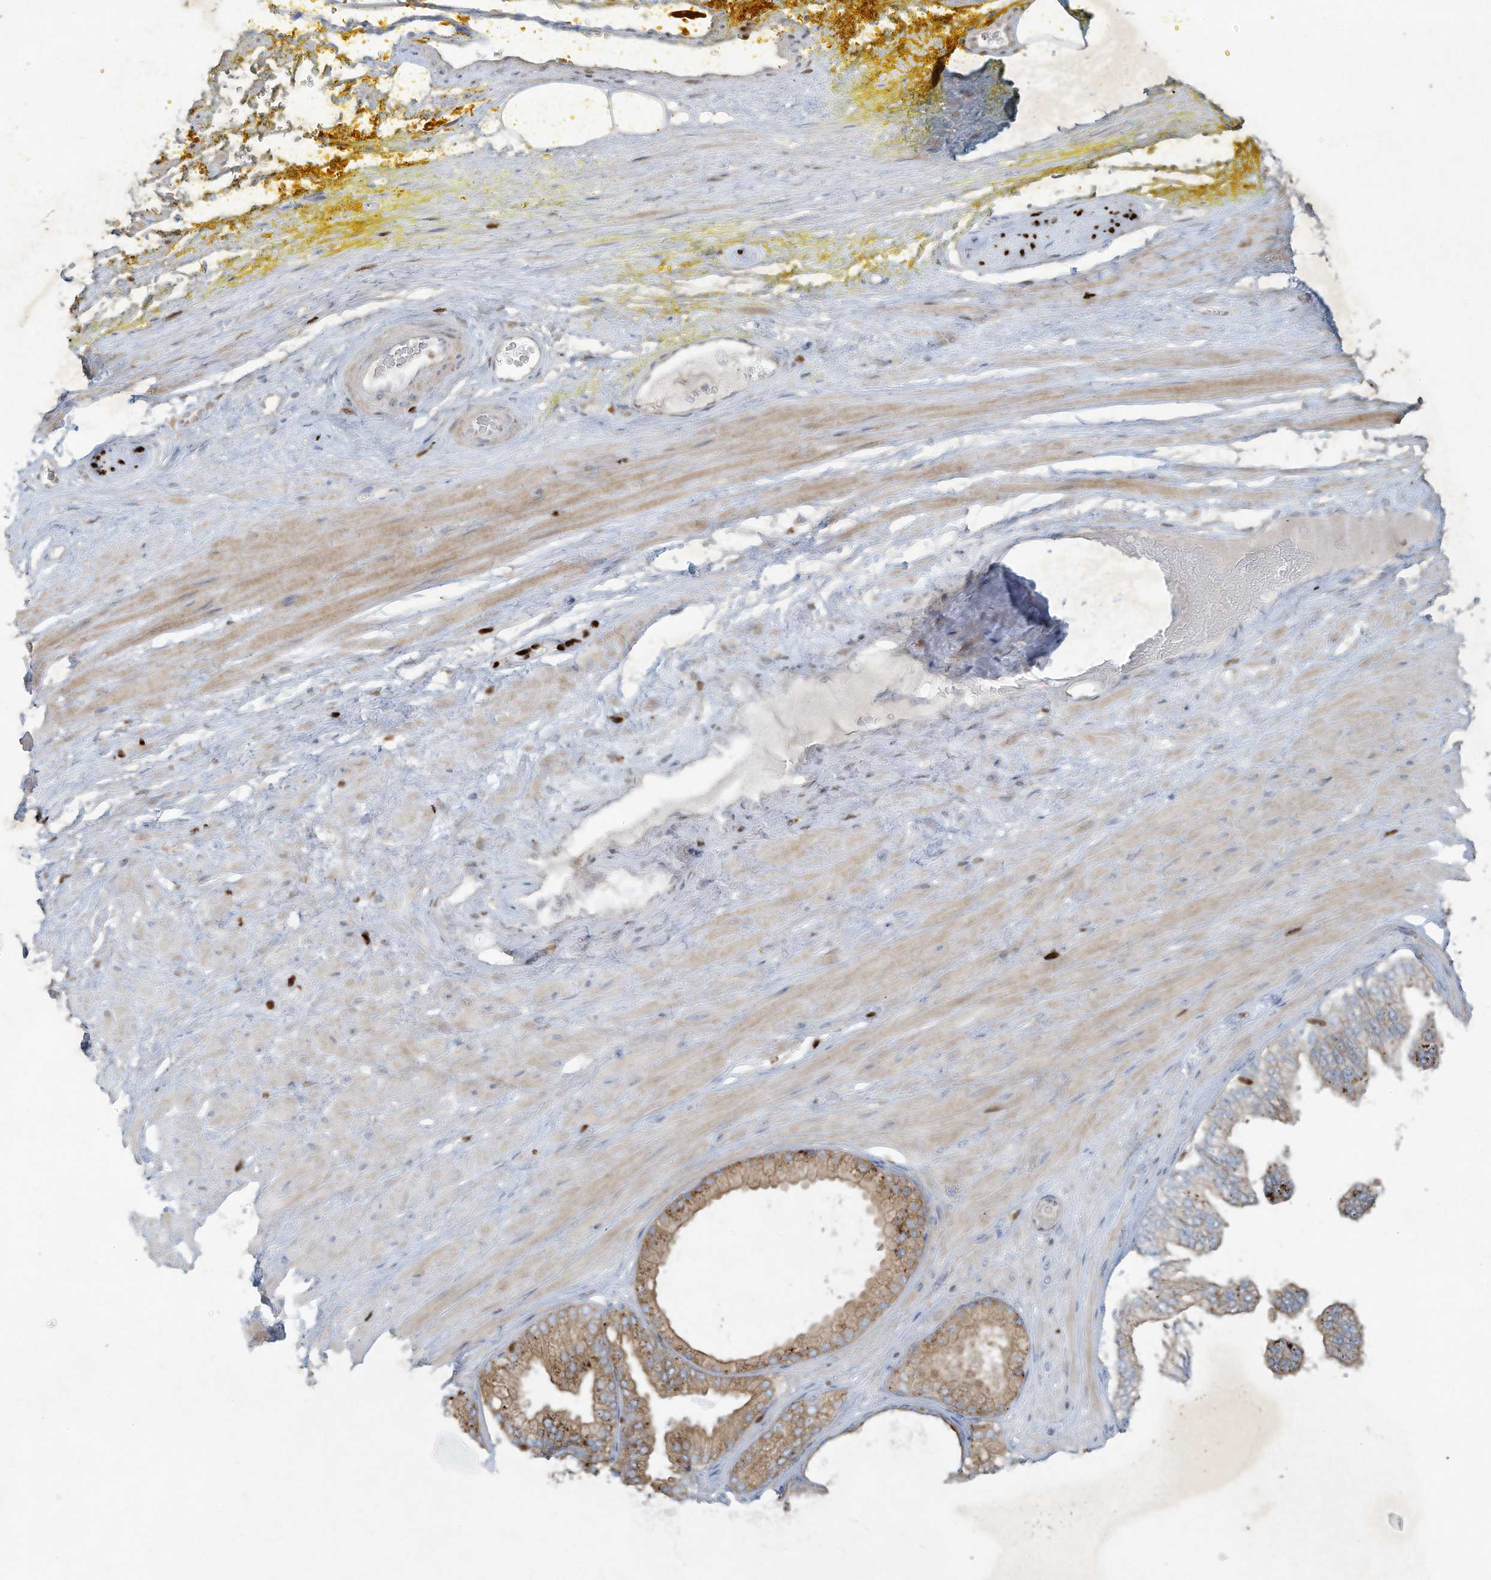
{"staining": {"intensity": "moderate", "quantity": ">75%", "location": "cytoplasmic/membranous,nuclear"}, "tissue": "adipose tissue", "cell_type": "Adipocytes", "image_type": "normal", "snomed": [{"axis": "morphology", "description": "Normal tissue, NOS"}, {"axis": "morphology", "description": "Adenocarcinoma, Low grade"}, {"axis": "topography", "description": "Prostate"}, {"axis": "topography", "description": "Peripheral nerve tissue"}], "caption": "Protein staining of benign adipose tissue exhibits moderate cytoplasmic/membranous,nuclear positivity in about >75% of adipocytes.", "gene": "TUBE1", "patient": {"sex": "male", "age": 63}}